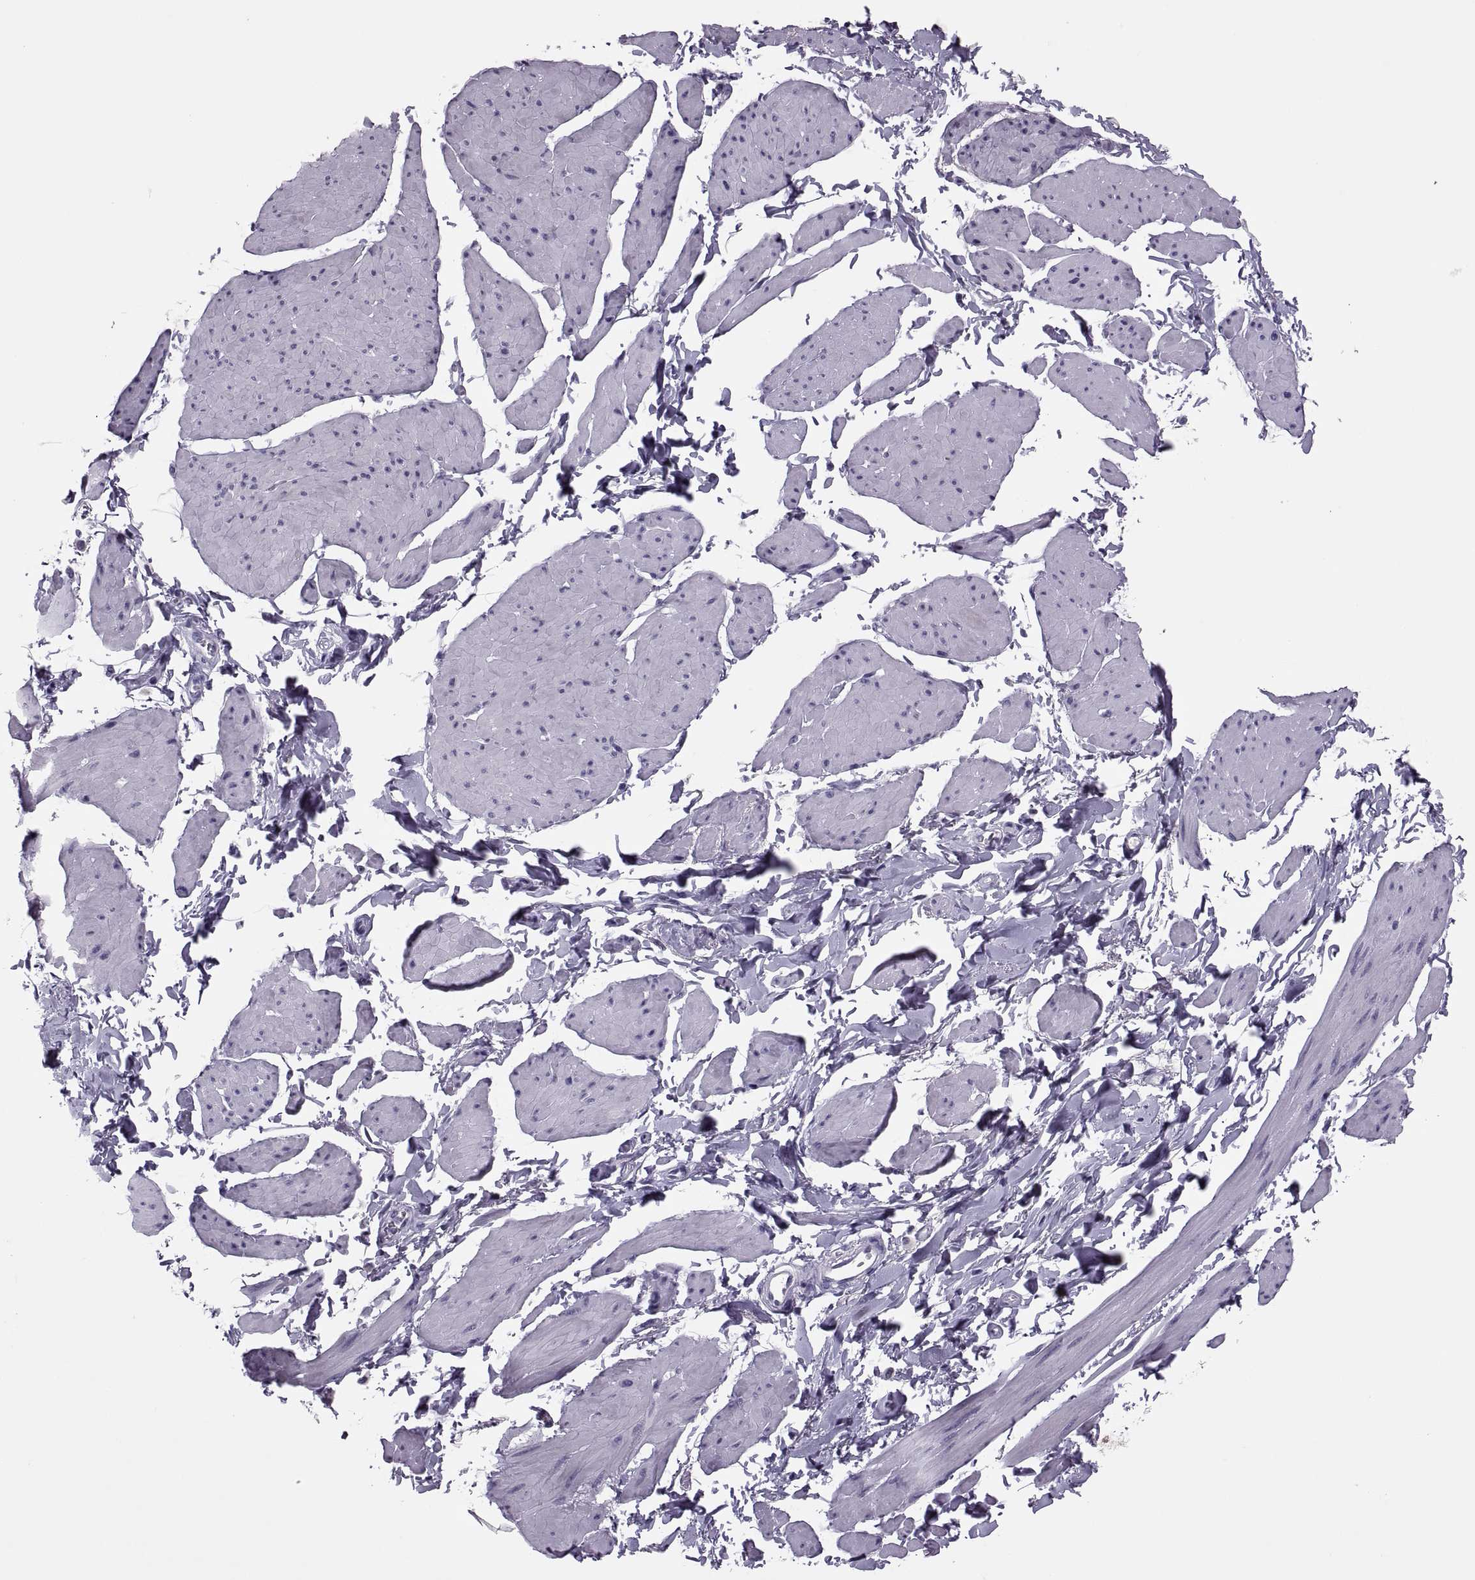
{"staining": {"intensity": "negative", "quantity": "none", "location": "none"}, "tissue": "smooth muscle", "cell_type": "Smooth muscle cells", "image_type": "normal", "snomed": [{"axis": "morphology", "description": "Normal tissue, NOS"}, {"axis": "topography", "description": "Adipose tissue"}, {"axis": "topography", "description": "Smooth muscle"}, {"axis": "topography", "description": "Peripheral nerve tissue"}], "caption": "Photomicrograph shows no protein staining in smooth muscle cells of normal smooth muscle. (Immunohistochemistry, brightfield microscopy, high magnification).", "gene": "SYNGR4", "patient": {"sex": "male", "age": 83}}